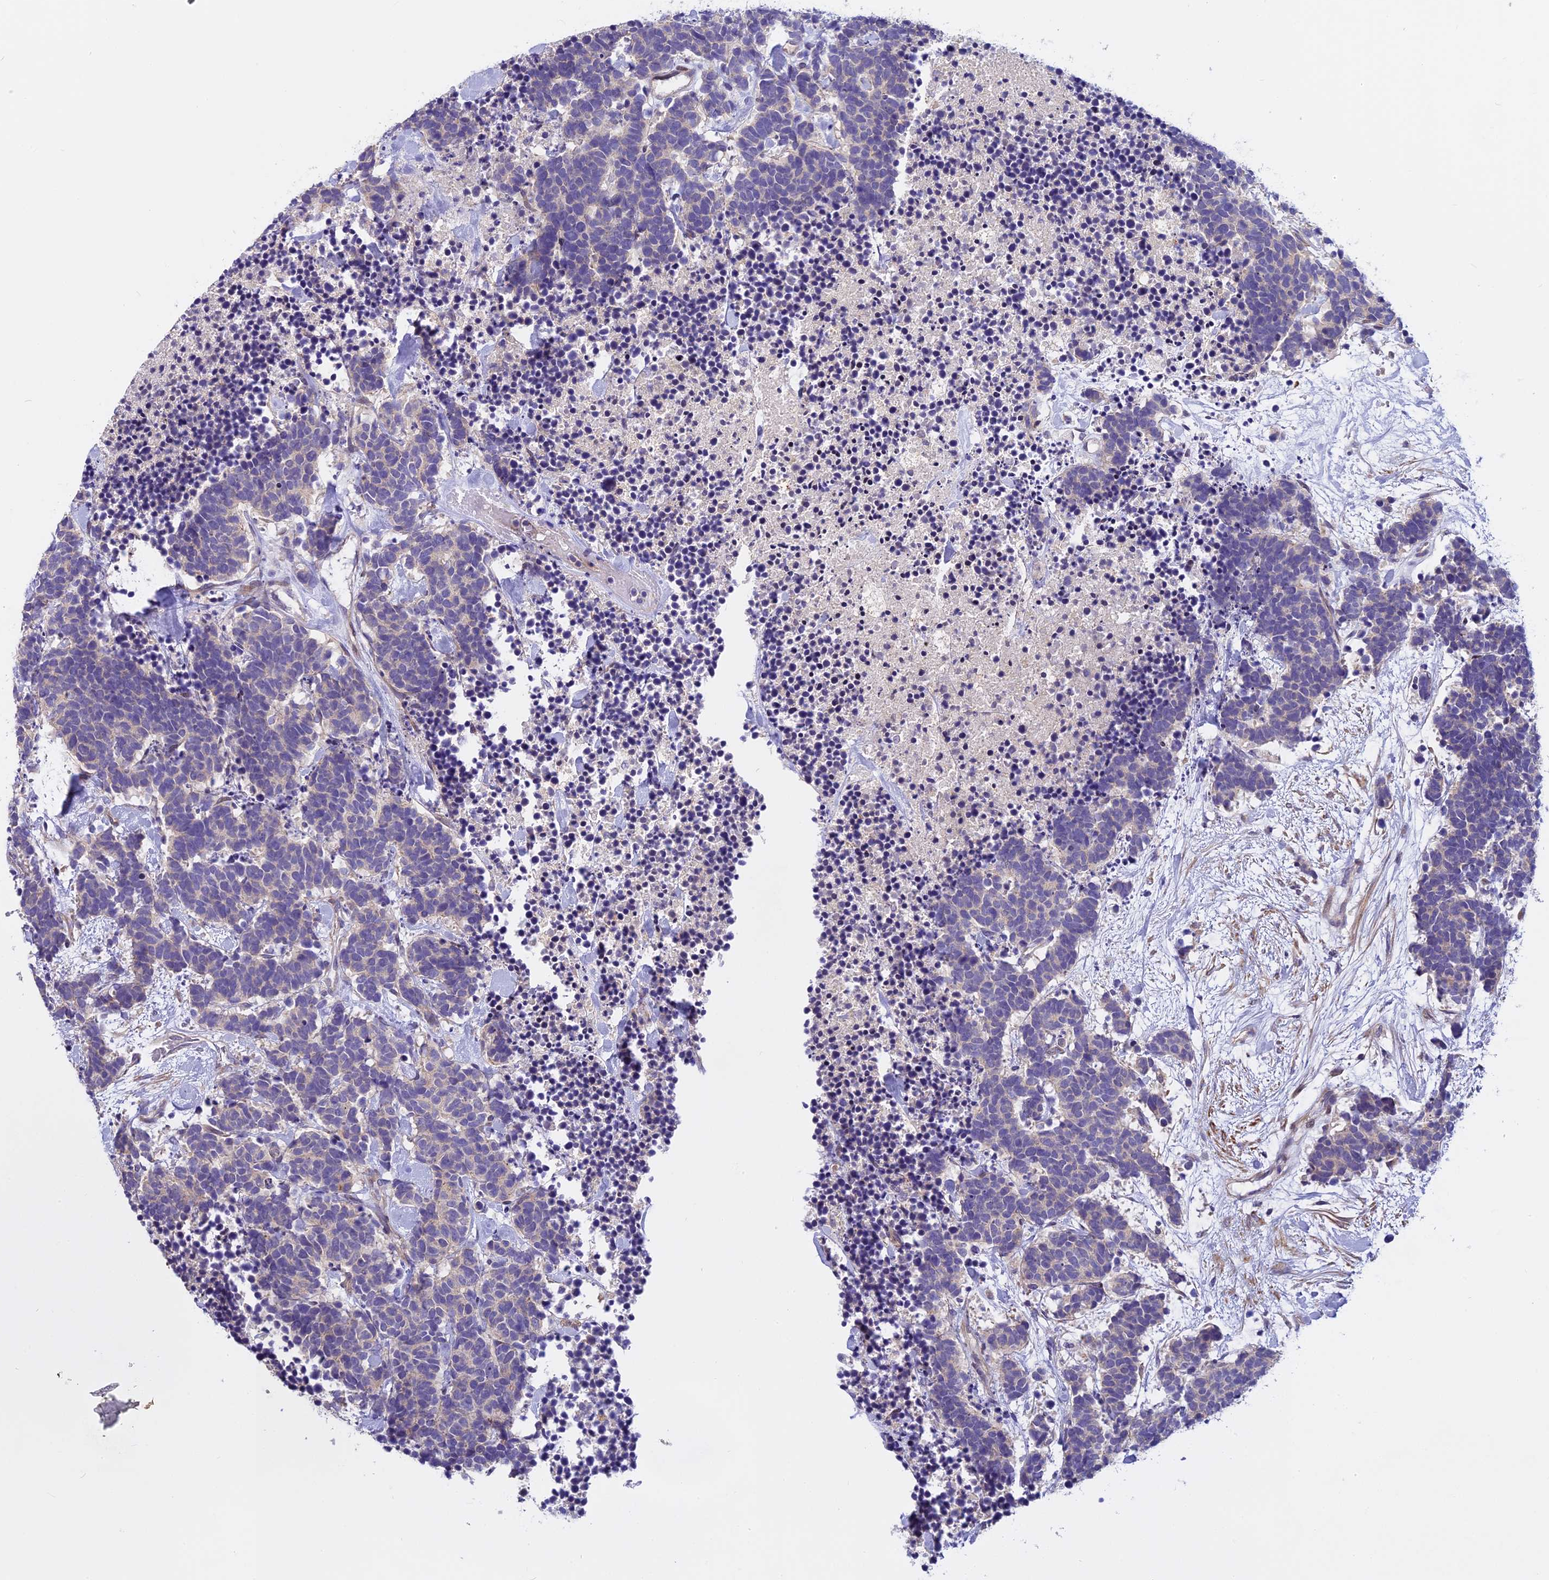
{"staining": {"intensity": "negative", "quantity": "none", "location": "none"}, "tissue": "carcinoid", "cell_type": "Tumor cells", "image_type": "cancer", "snomed": [{"axis": "morphology", "description": "Carcinoma, NOS"}, {"axis": "morphology", "description": "Carcinoid, malignant, NOS"}, {"axis": "topography", "description": "Prostate"}], "caption": "IHC photomicrograph of neoplastic tissue: carcinoid stained with DAB (3,3'-diaminobenzidine) shows no significant protein positivity in tumor cells.", "gene": "FAM98C", "patient": {"sex": "male", "age": 57}}